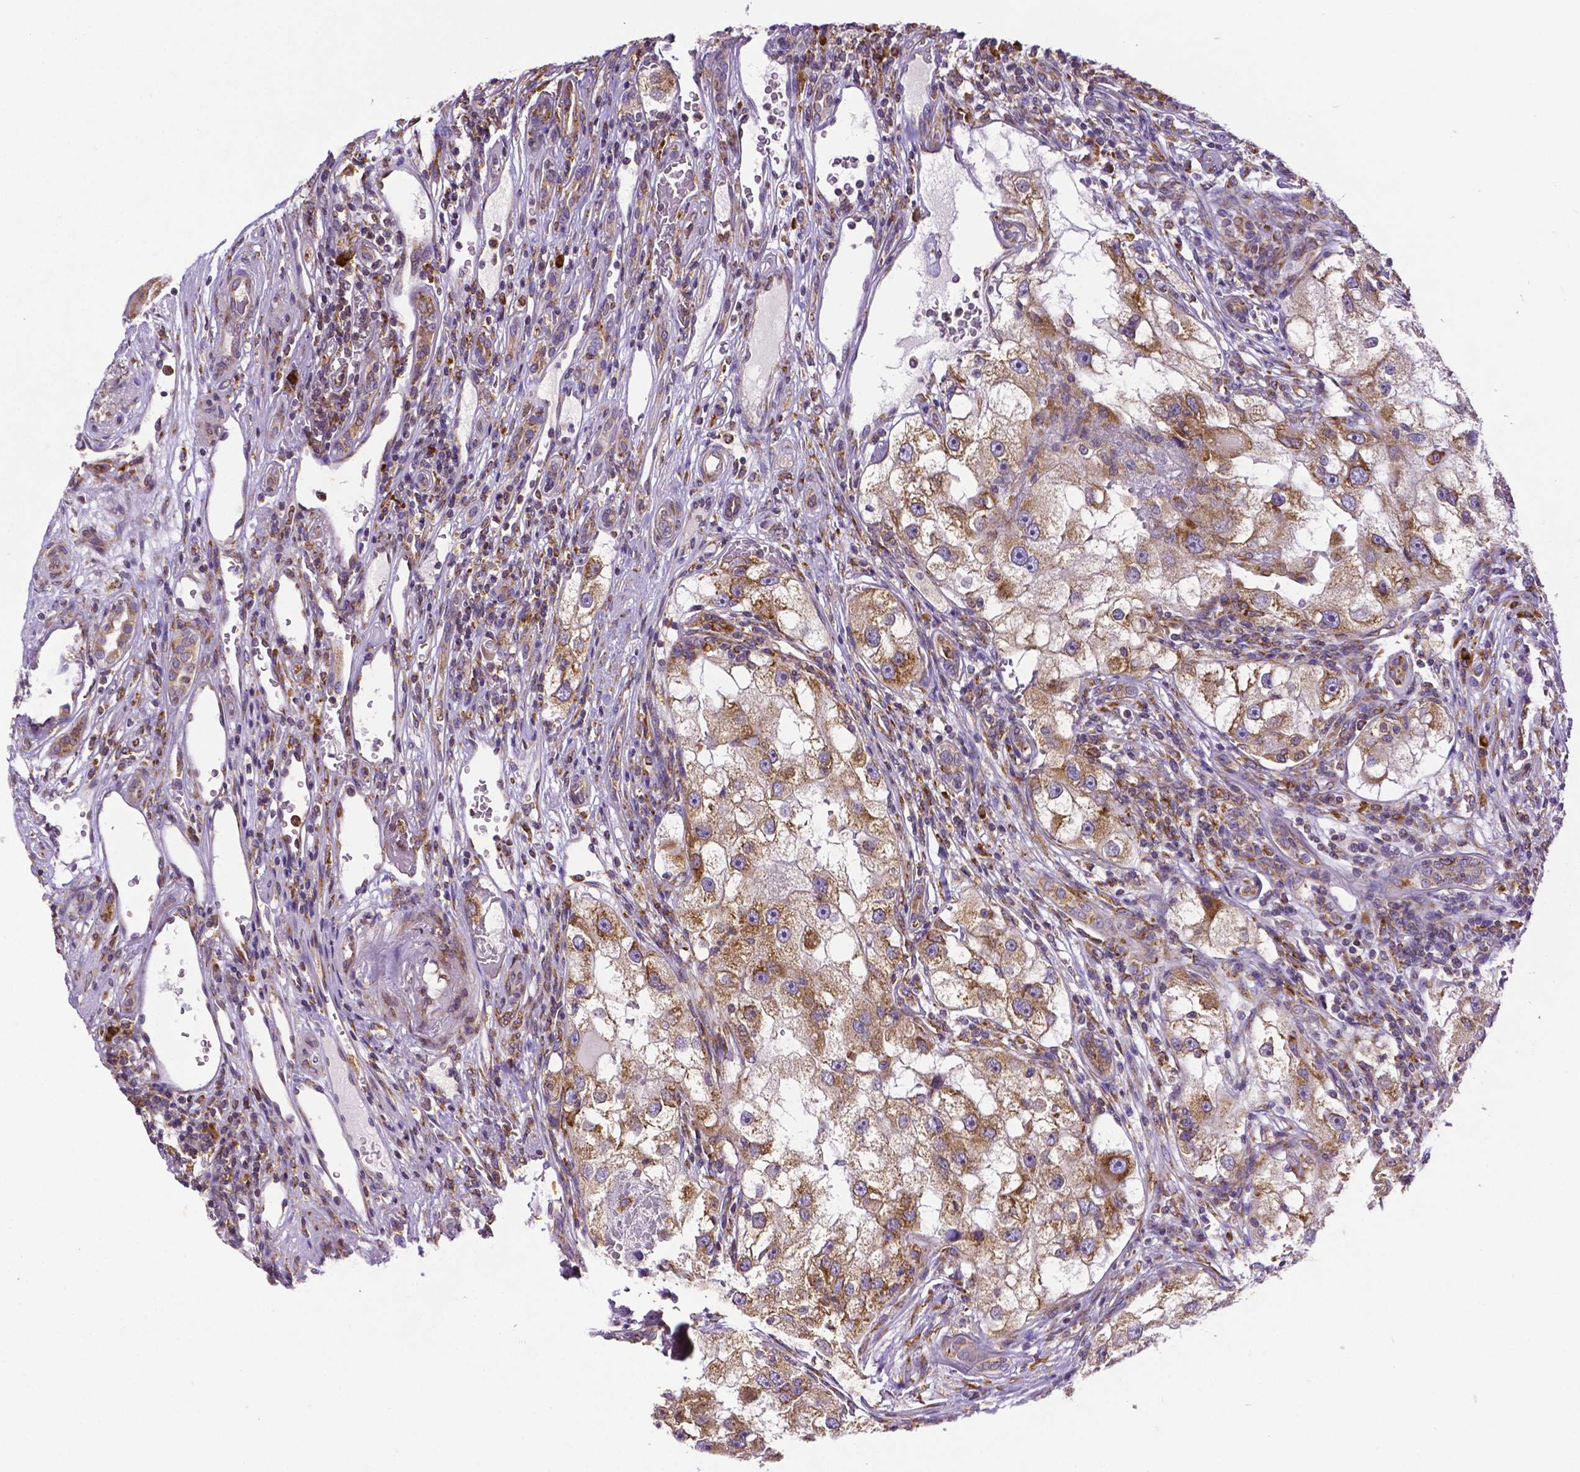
{"staining": {"intensity": "moderate", "quantity": ">75%", "location": "cytoplasmic/membranous"}, "tissue": "renal cancer", "cell_type": "Tumor cells", "image_type": "cancer", "snomed": [{"axis": "morphology", "description": "Adenocarcinoma, NOS"}, {"axis": "topography", "description": "Kidney"}], "caption": "IHC of human renal adenocarcinoma demonstrates medium levels of moderate cytoplasmic/membranous expression in about >75% of tumor cells.", "gene": "MTDH", "patient": {"sex": "male", "age": 63}}